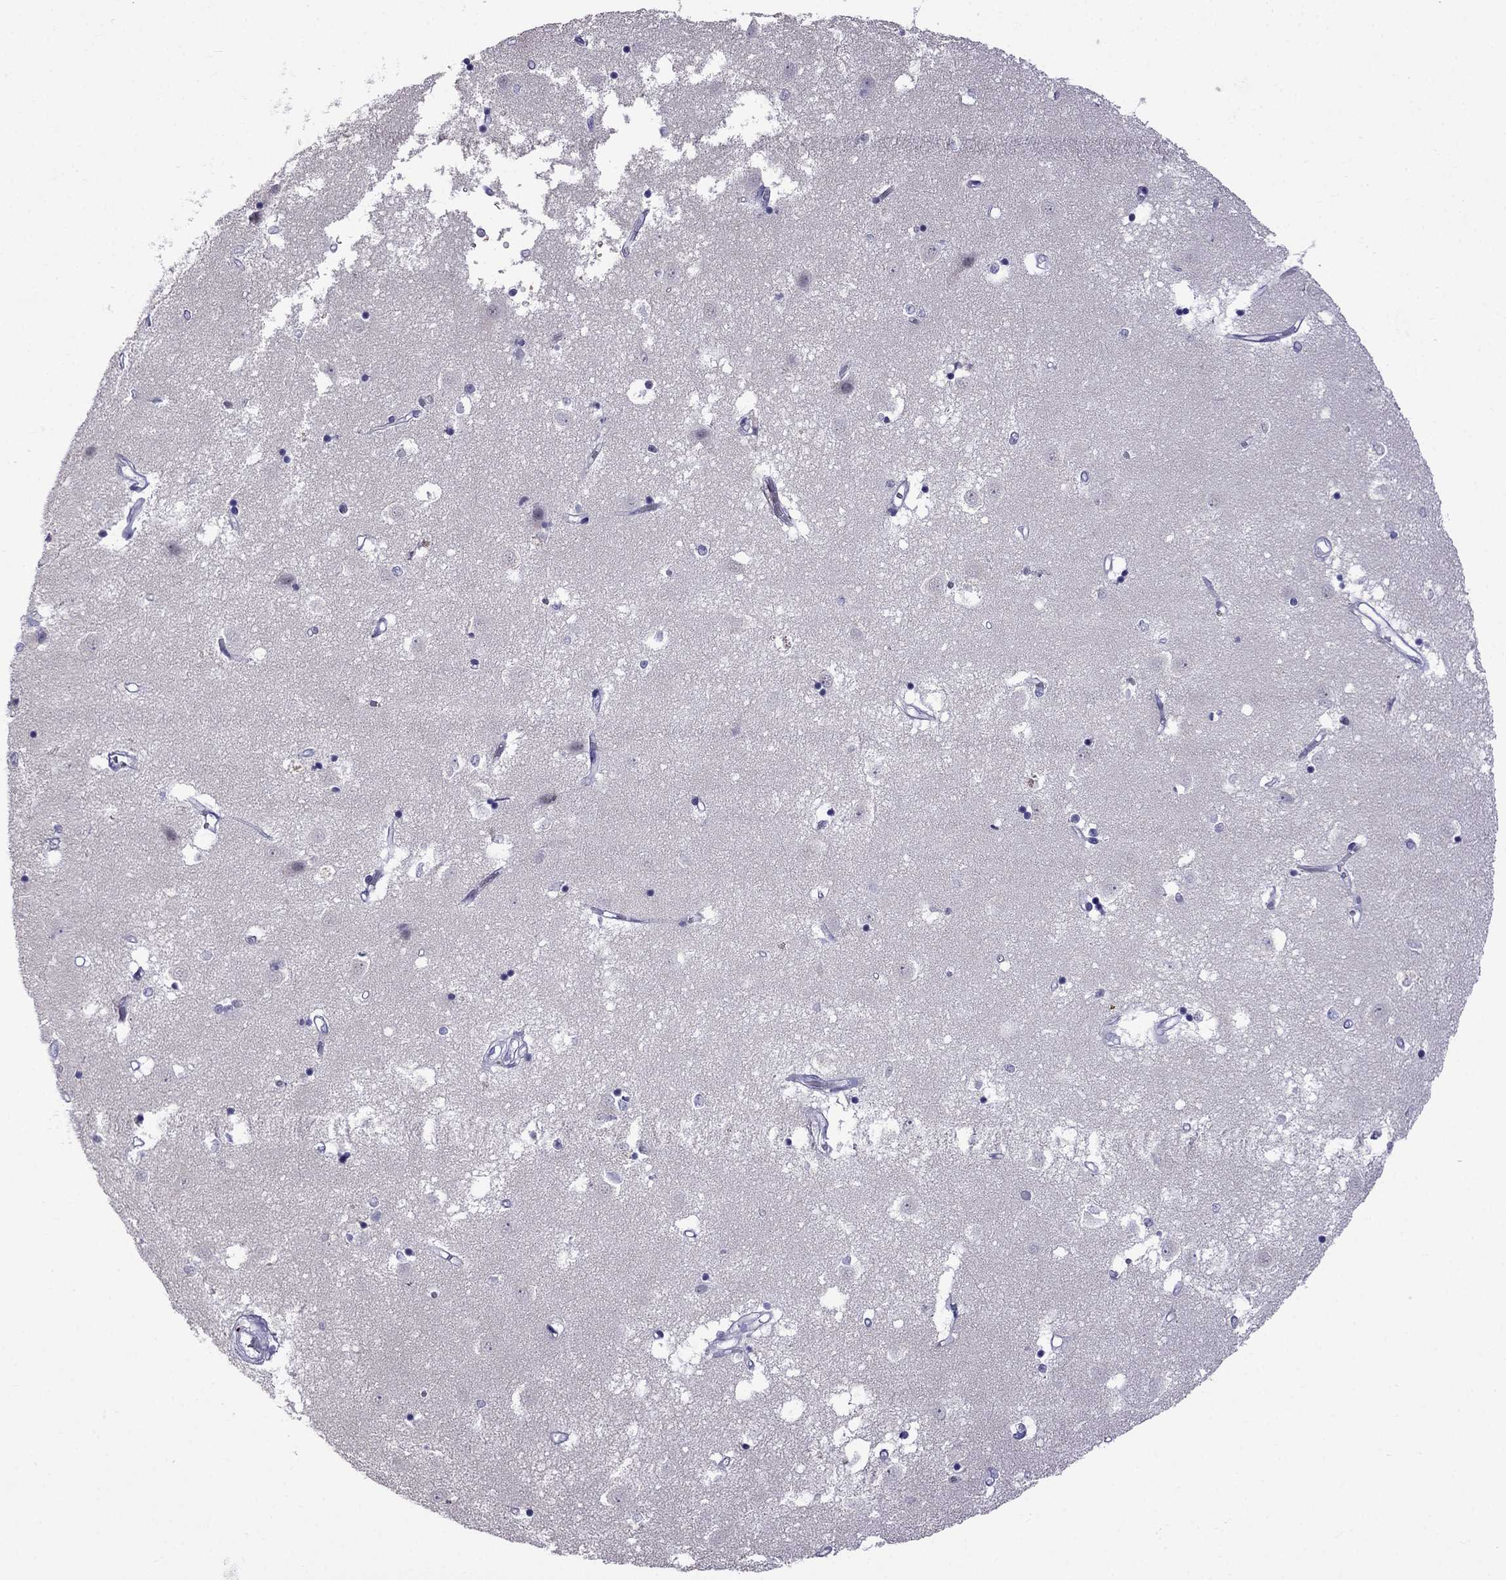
{"staining": {"intensity": "negative", "quantity": "none", "location": "none"}, "tissue": "caudate", "cell_type": "Glial cells", "image_type": "normal", "snomed": [{"axis": "morphology", "description": "Normal tissue, NOS"}, {"axis": "topography", "description": "Lateral ventricle wall"}], "caption": "Glial cells show no significant expression in benign caudate.", "gene": "MGP", "patient": {"sex": "male", "age": 54}}